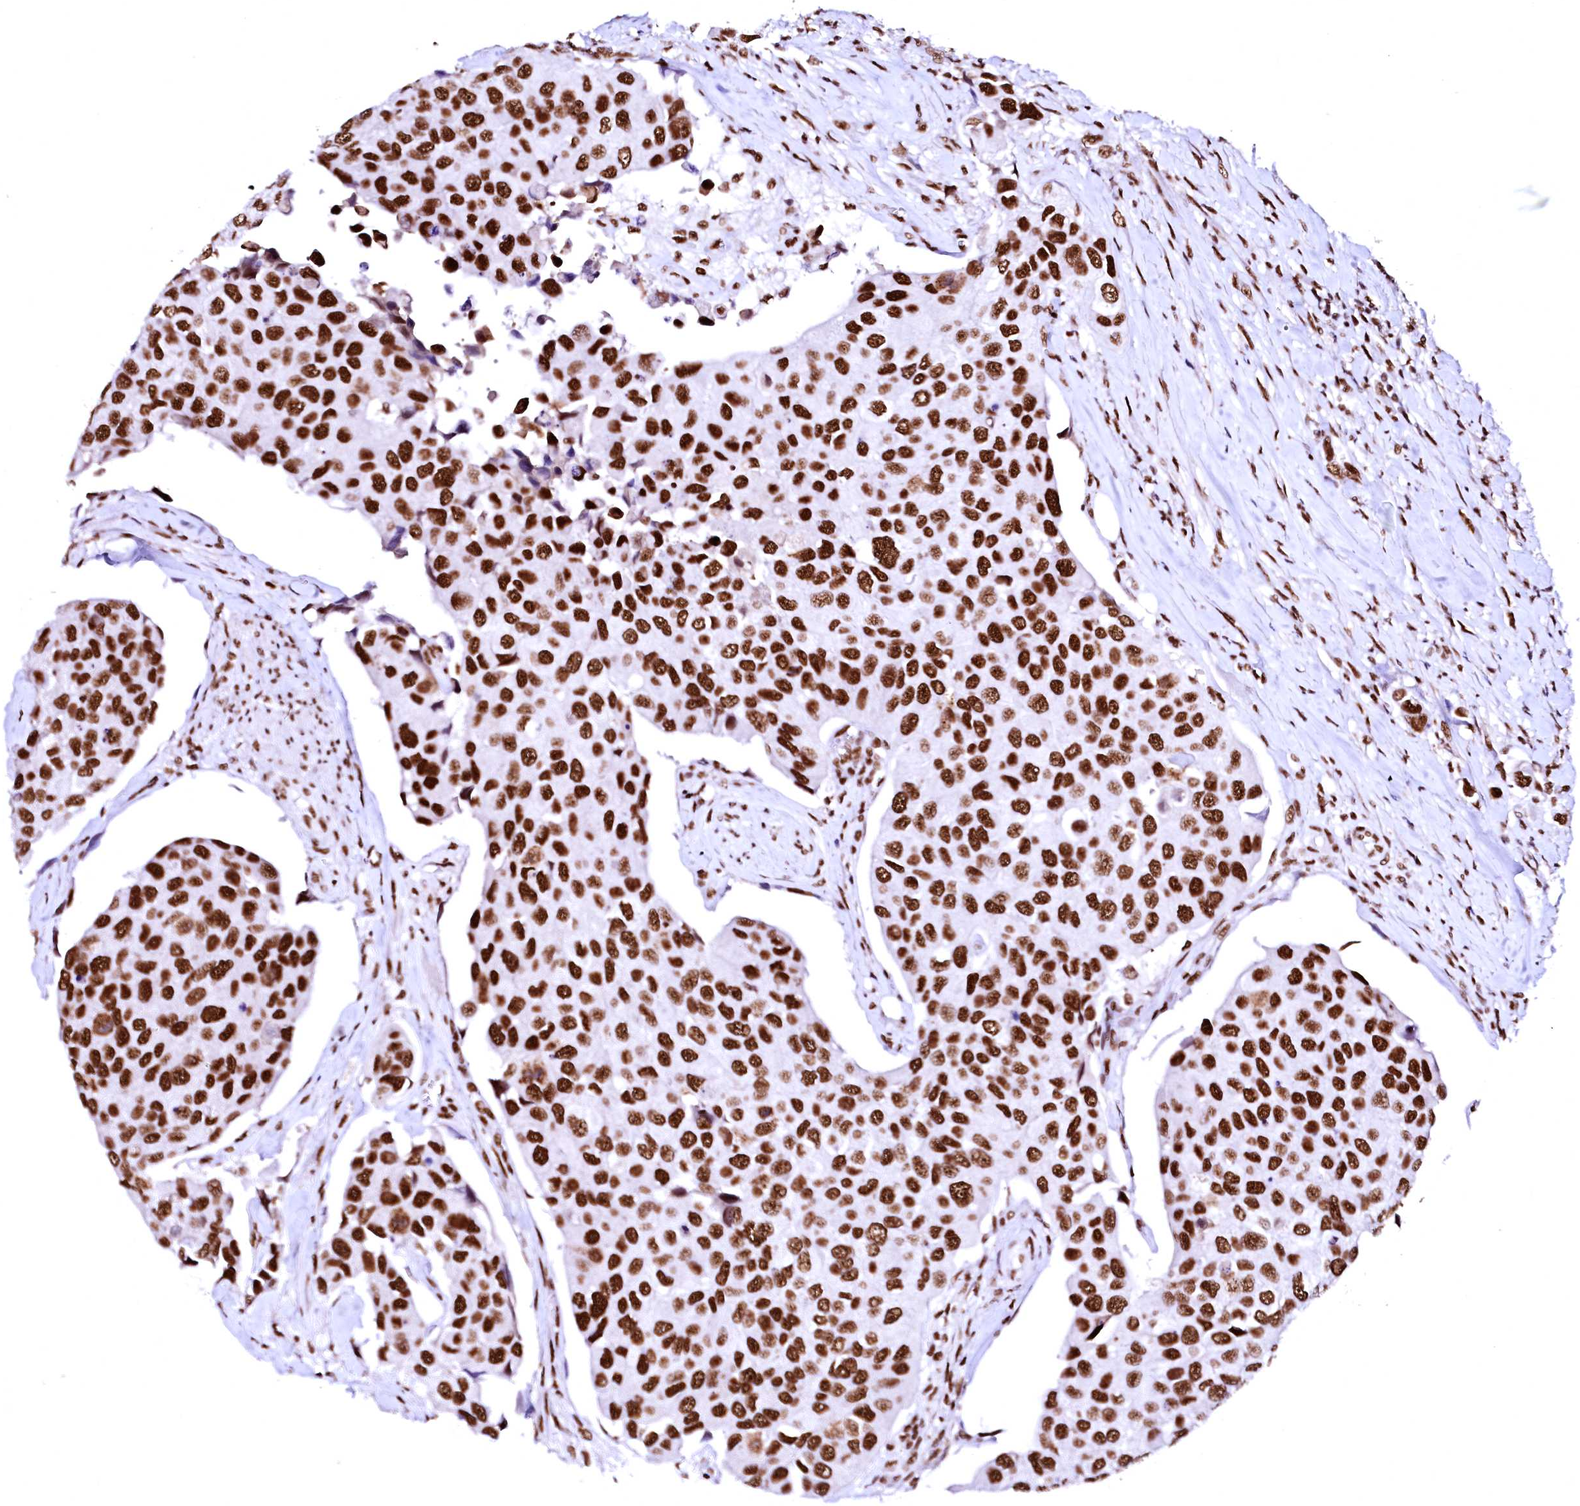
{"staining": {"intensity": "strong", "quantity": ">75%", "location": "nuclear"}, "tissue": "urothelial cancer", "cell_type": "Tumor cells", "image_type": "cancer", "snomed": [{"axis": "morphology", "description": "Urothelial carcinoma, High grade"}, {"axis": "topography", "description": "Urinary bladder"}], "caption": "Urothelial cancer was stained to show a protein in brown. There is high levels of strong nuclear positivity in about >75% of tumor cells.", "gene": "CPSF6", "patient": {"sex": "male", "age": 74}}